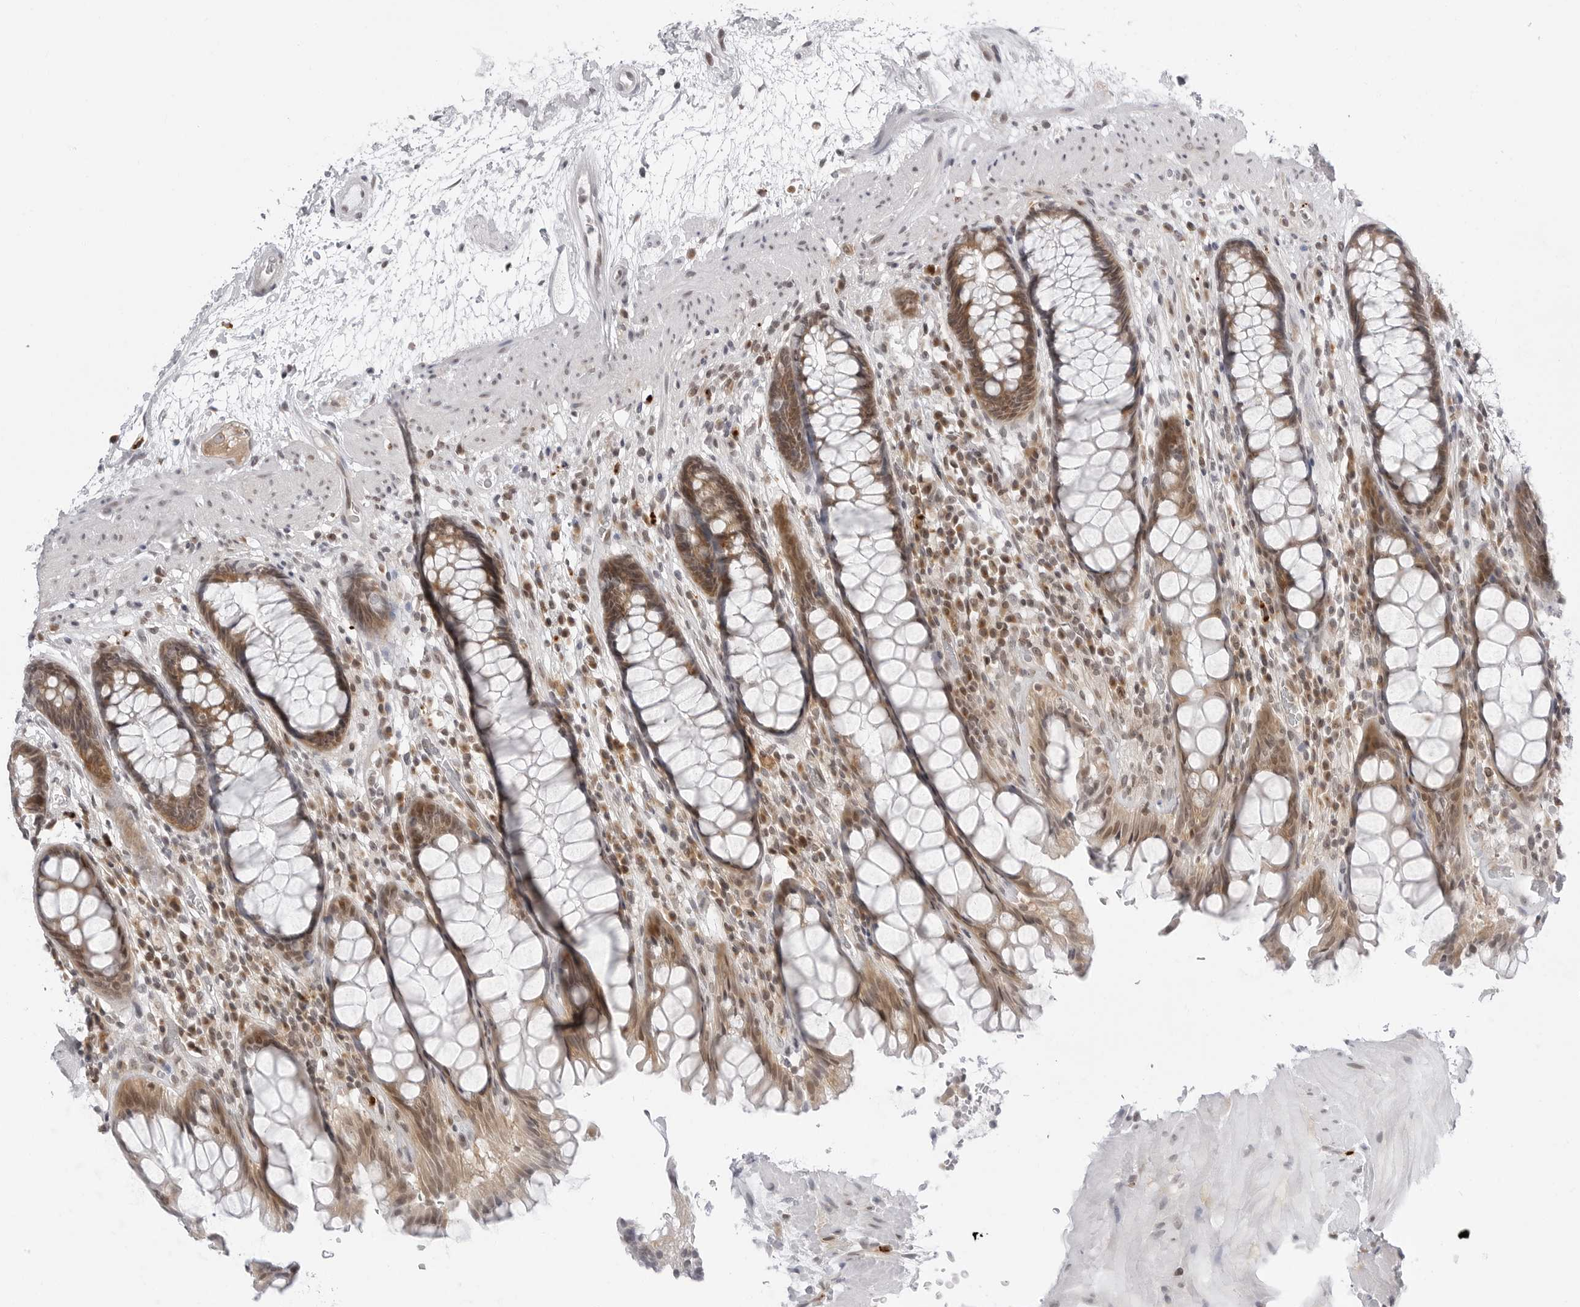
{"staining": {"intensity": "moderate", "quantity": ">75%", "location": "cytoplasmic/membranous,nuclear"}, "tissue": "rectum", "cell_type": "Glandular cells", "image_type": "normal", "snomed": [{"axis": "morphology", "description": "Normal tissue, NOS"}, {"axis": "topography", "description": "Rectum"}], "caption": "Glandular cells show moderate cytoplasmic/membranous,nuclear expression in approximately >75% of cells in unremarkable rectum.", "gene": "PPP2R5C", "patient": {"sex": "male", "age": 64}}